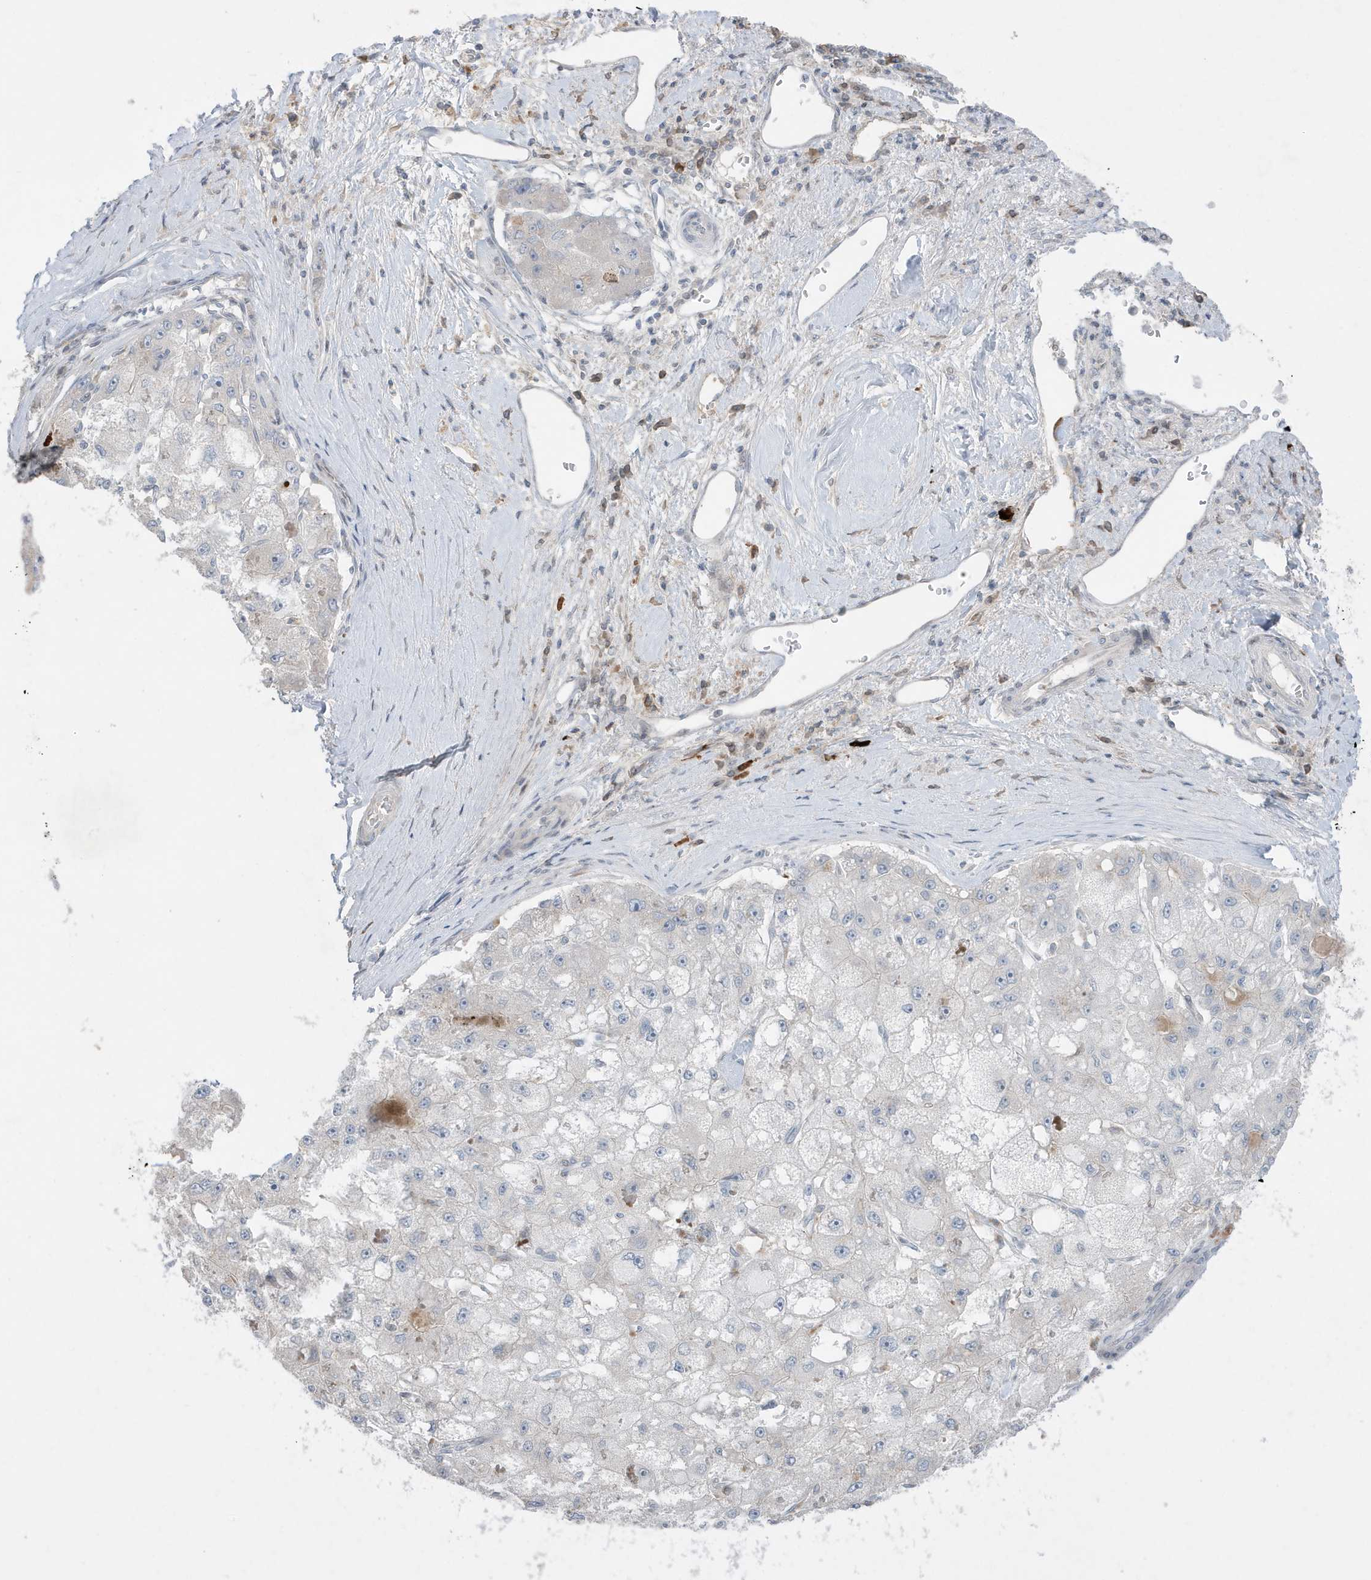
{"staining": {"intensity": "negative", "quantity": "none", "location": "none"}, "tissue": "liver cancer", "cell_type": "Tumor cells", "image_type": "cancer", "snomed": [{"axis": "morphology", "description": "Carcinoma, Hepatocellular, NOS"}, {"axis": "topography", "description": "Liver"}], "caption": "Immunohistochemistry histopathology image of human liver hepatocellular carcinoma stained for a protein (brown), which displays no expression in tumor cells.", "gene": "FNDC1", "patient": {"sex": "male", "age": 80}}